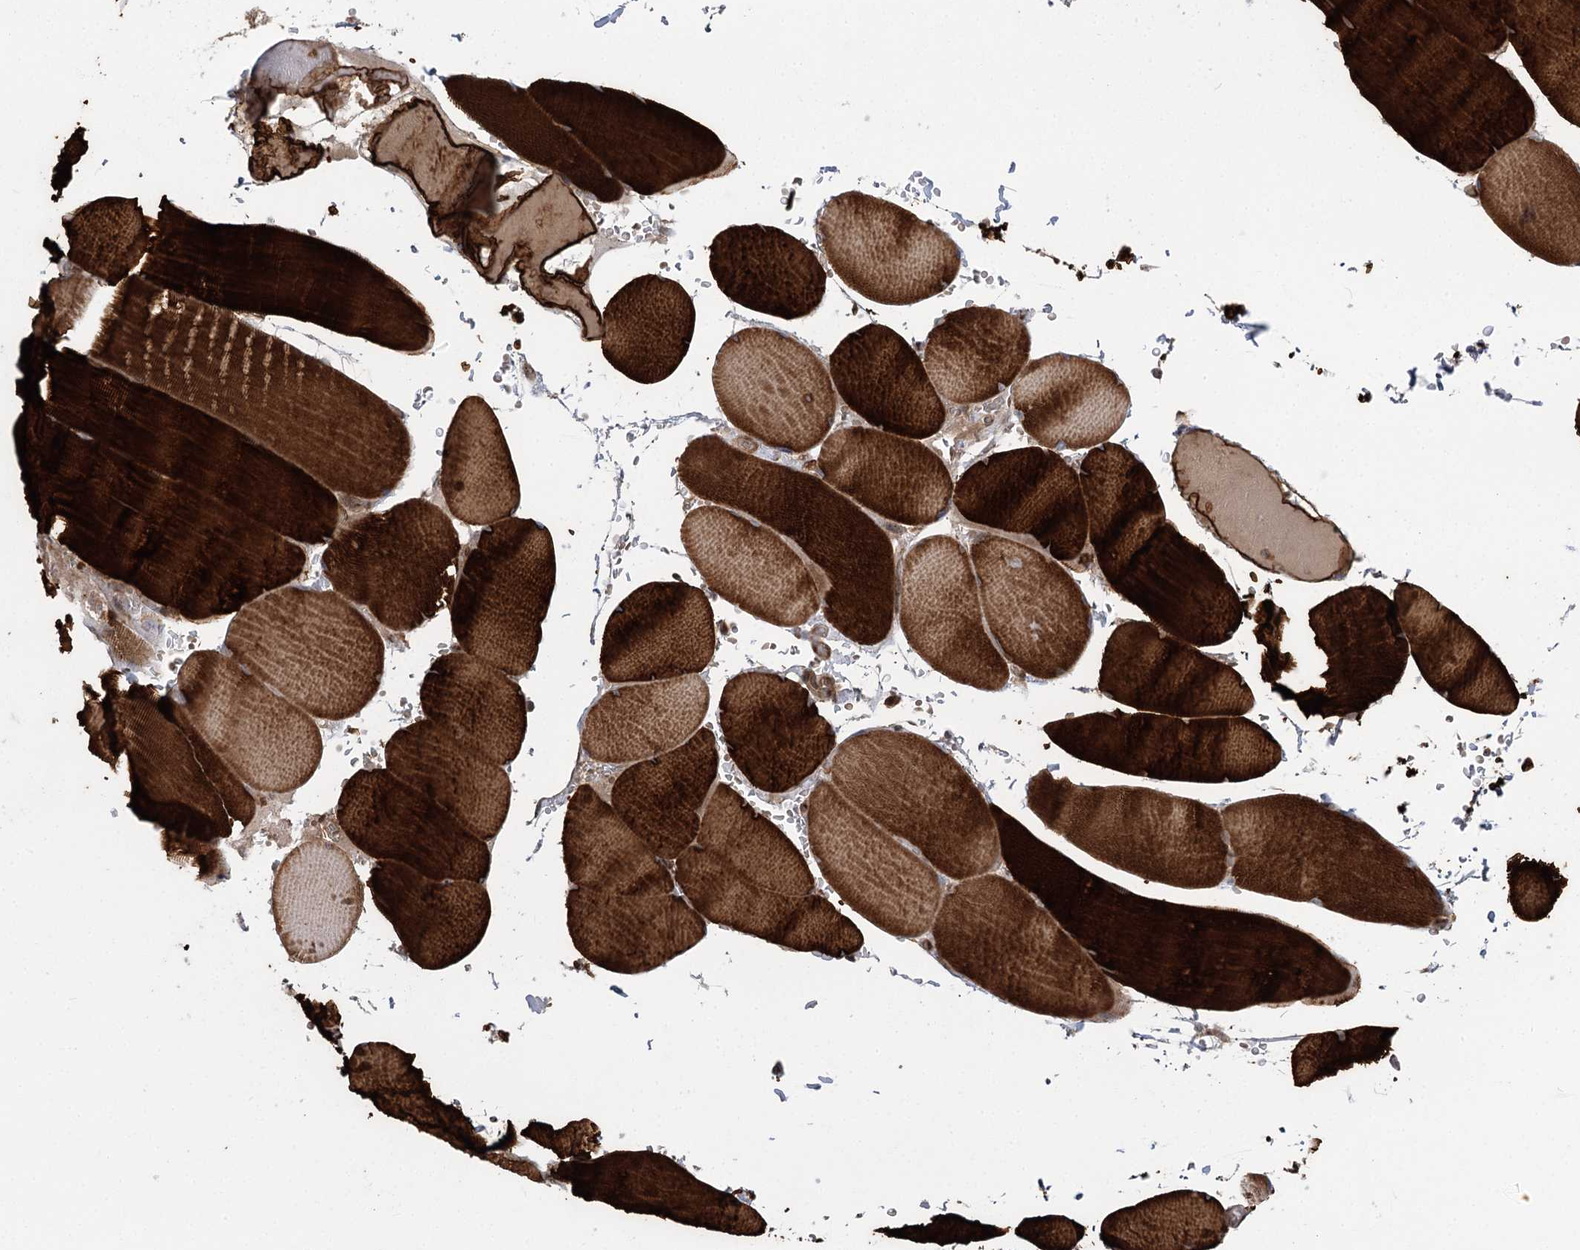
{"staining": {"intensity": "strong", "quantity": ">75%", "location": "cytoplasmic/membranous"}, "tissue": "skeletal muscle", "cell_type": "Myocytes", "image_type": "normal", "snomed": [{"axis": "morphology", "description": "Normal tissue, NOS"}, {"axis": "topography", "description": "Skeletal muscle"}, {"axis": "topography", "description": "Head-Neck"}], "caption": "Skeletal muscle stained with a brown dye displays strong cytoplasmic/membranous positive positivity in about >75% of myocytes.", "gene": "C12orf4", "patient": {"sex": "male", "age": 66}}